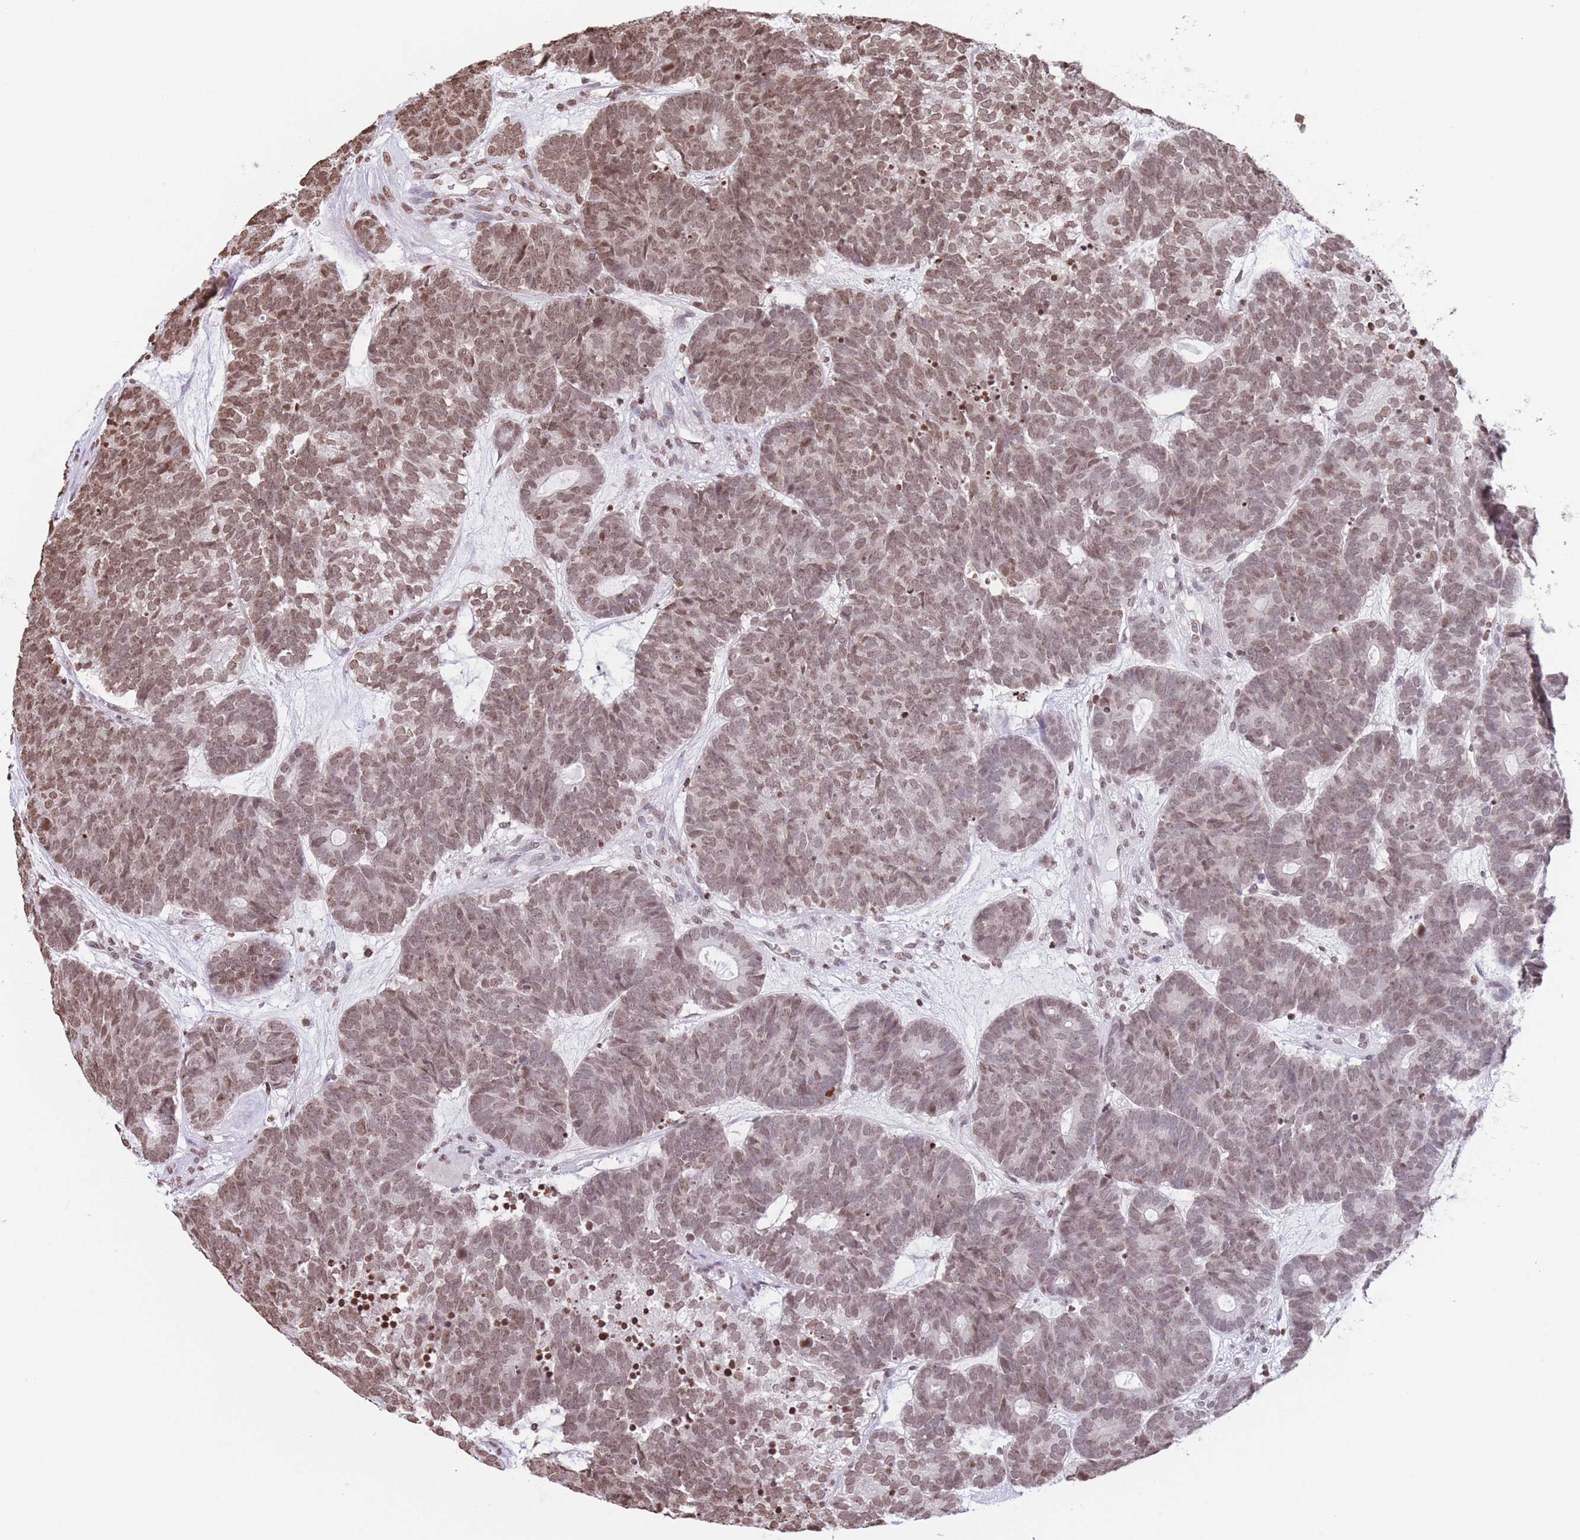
{"staining": {"intensity": "moderate", "quantity": ">75%", "location": "nuclear"}, "tissue": "head and neck cancer", "cell_type": "Tumor cells", "image_type": "cancer", "snomed": [{"axis": "morphology", "description": "Adenocarcinoma, NOS"}, {"axis": "topography", "description": "Head-Neck"}], "caption": "Brown immunohistochemical staining in human head and neck adenocarcinoma exhibits moderate nuclear staining in about >75% of tumor cells.", "gene": "H2BC11", "patient": {"sex": "female", "age": 81}}